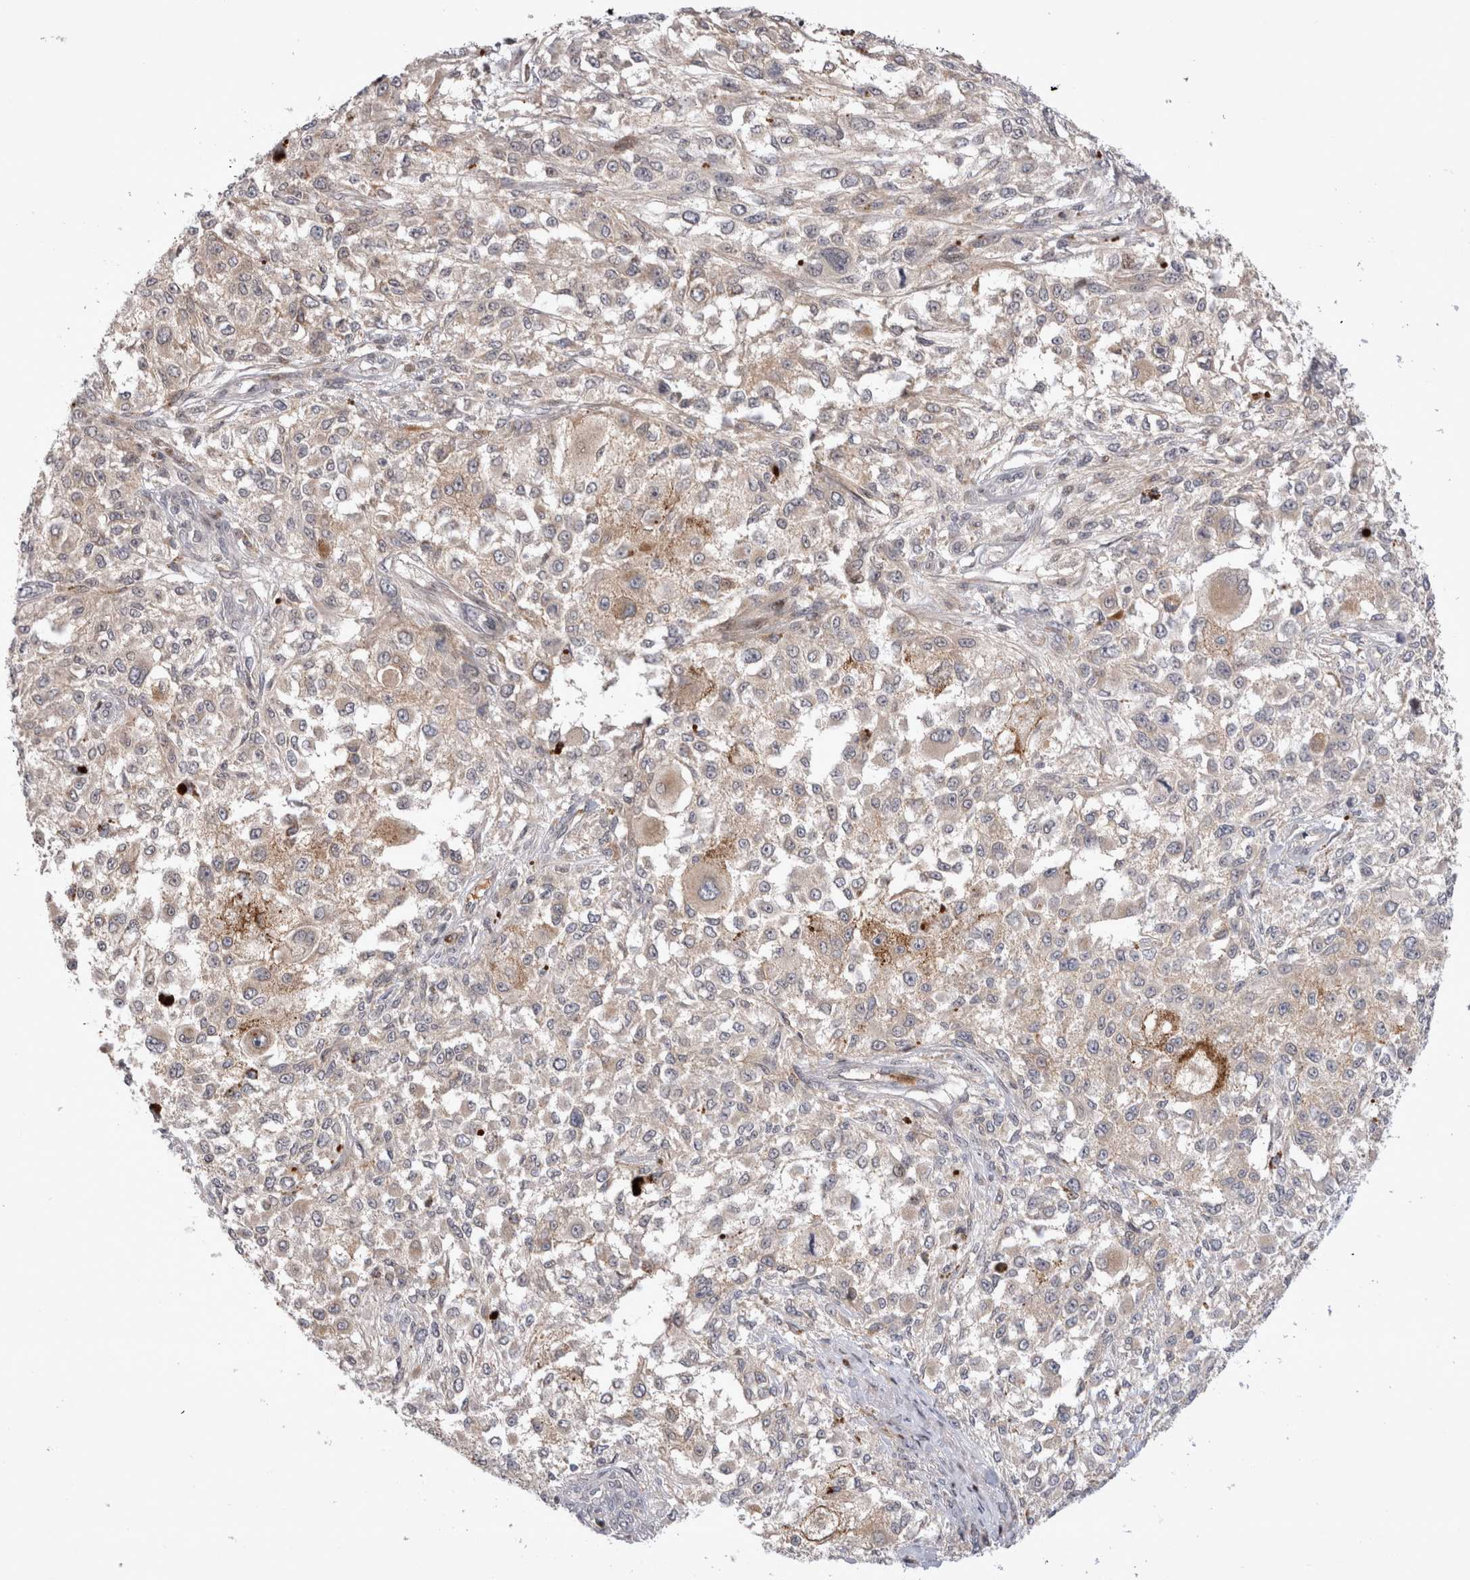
{"staining": {"intensity": "weak", "quantity": "25%-75%", "location": "cytoplasmic/membranous"}, "tissue": "melanoma", "cell_type": "Tumor cells", "image_type": "cancer", "snomed": [{"axis": "morphology", "description": "Necrosis, NOS"}, {"axis": "morphology", "description": "Malignant melanoma, NOS"}, {"axis": "topography", "description": "Skin"}], "caption": "DAB immunohistochemical staining of human melanoma demonstrates weak cytoplasmic/membranous protein expression in about 25%-75% of tumor cells.", "gene": "PLEKHM1", "patient": {"sex": "female", "age": 87}}